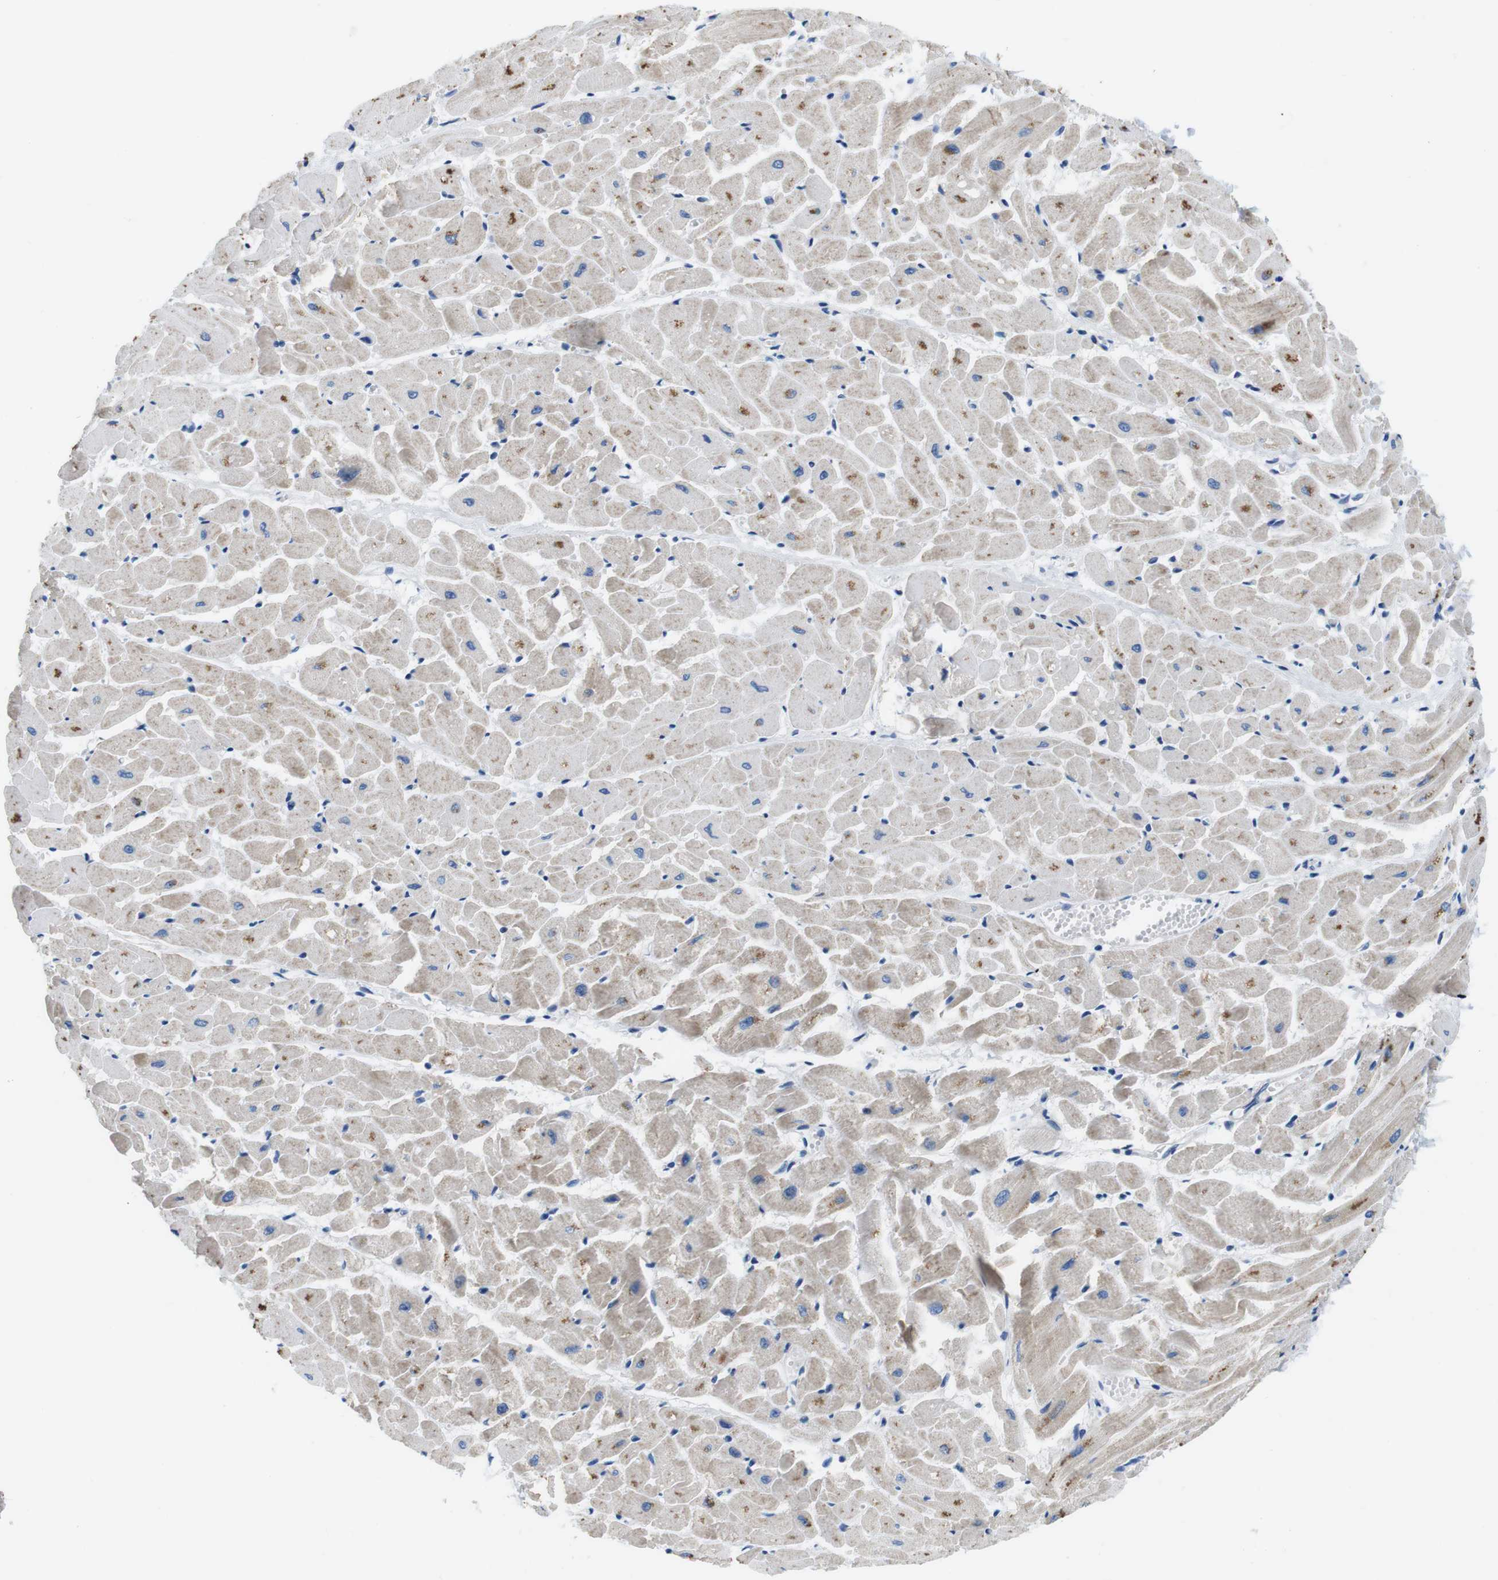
{"staining": {"intensity": "moderate", "quantity": "<25%", "location": "cytoplasmic/membranous"}, "tissue": "heart muscle", "cell_type": "Cardiomyocytes", "image_type": "normal", "snomed": [{"axis": "morphology", "description": "Normal tissue, NOS"}, {"axis": "topography", "description": "Heart"}], "caption": "Protein staining reveals moderate cytoplasmic/membranous staining in approximately <25% of cardiomyocytes in unremarkable heart muscle.", "gene": "DENND4C", "patient": {"sex": "female", "age": 19}}